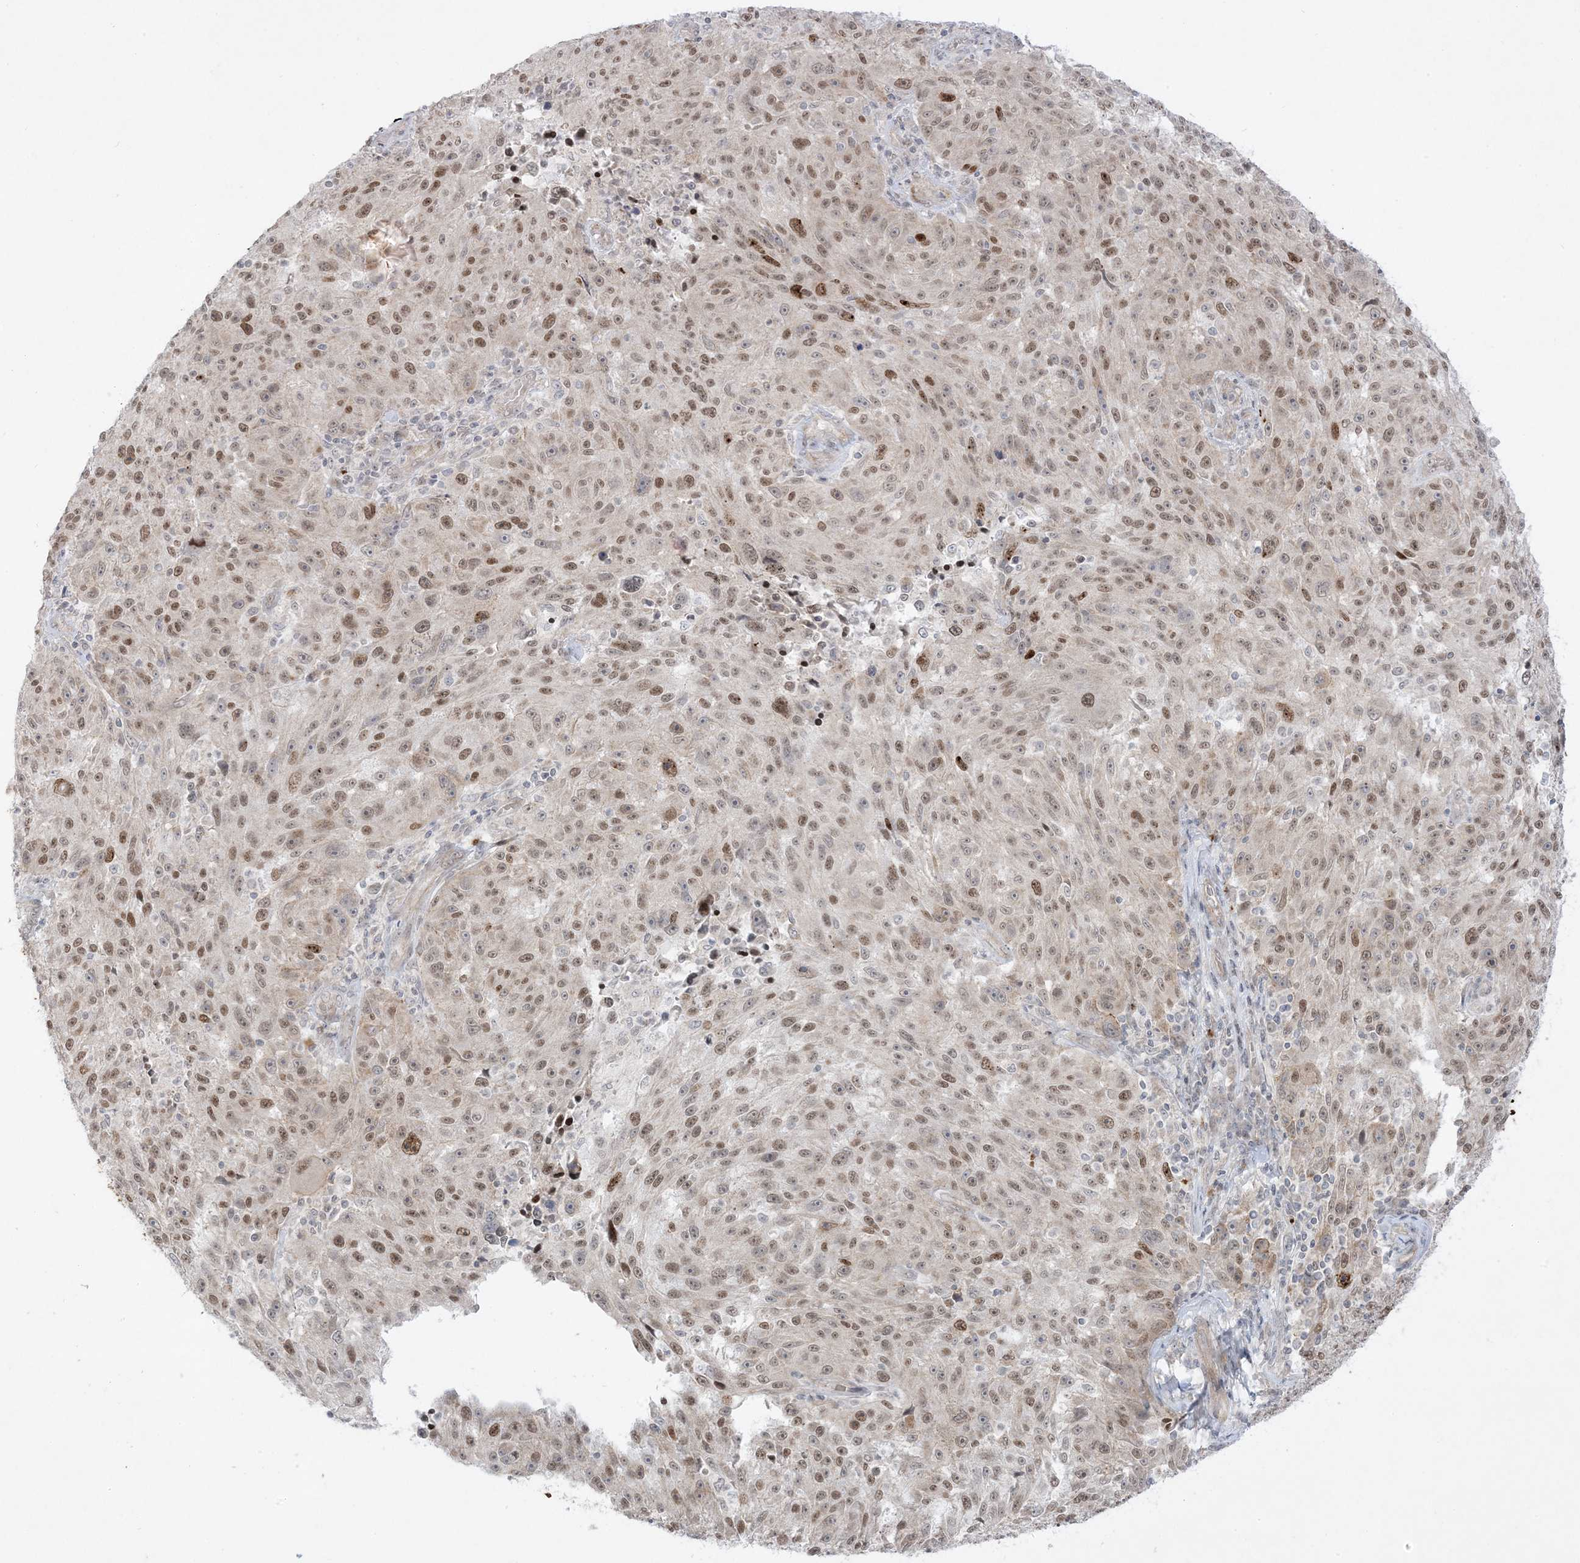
{"staining": {"intensity": "moderate", "quantity": ">75%", "location": "nuclear"}, "tissue": "melanoma", "cell_type": "Tumor cells", "image_type": "cancer", "snomed": [{"axis": "morphology", "description": "Malignant melanoma, NOS"}, {"axis": "topography", "description": "Skin"}], "caption": "Malignant melanoma stained with a brown dye shows moderate nuclear positive positivity in approximately >75% of tumor cells.", "gene": "PTK6", "patient": {"sex": "male", "age": 53}}